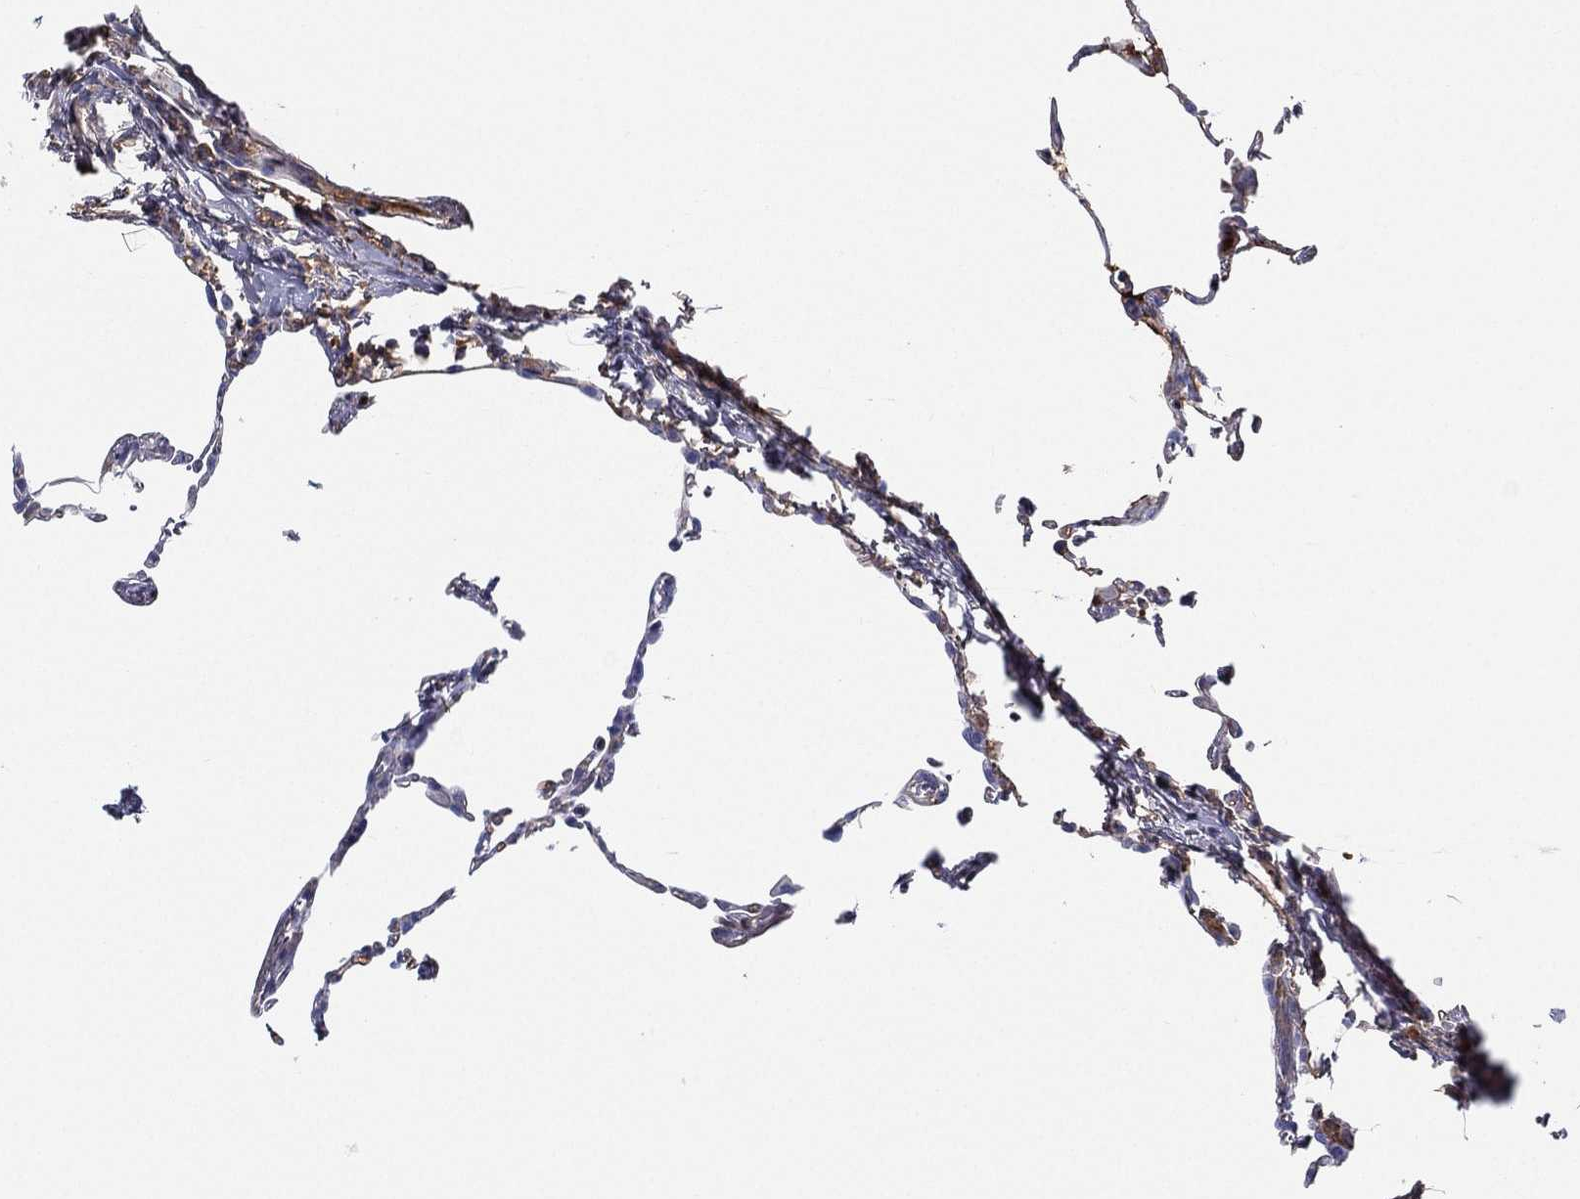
{"staining": {"intensity": "moderate", "quantity": "<25%", "location": "cytoplasmic/membranous,nuclear"}, "tissue": "lung", "cell_type": "Alveolar cells", "image_type": "normal", "snomed": [{"axis": "morphology", "description": "Normal tissue, NOS"}, {"axis": "topography", "description": "Lung"}], "caption": "A micrograph of lung stained for a protein reveals moderate cytoplasmic/membranous,nuclear brown staining in alveolar cells. The staining was performed using DAB, with brown indicating positive protein expression. Nuclei are stained blue with hematoxylin.", "gene": "IFNB1", "patient": {"sex": "female", "age": 57}}